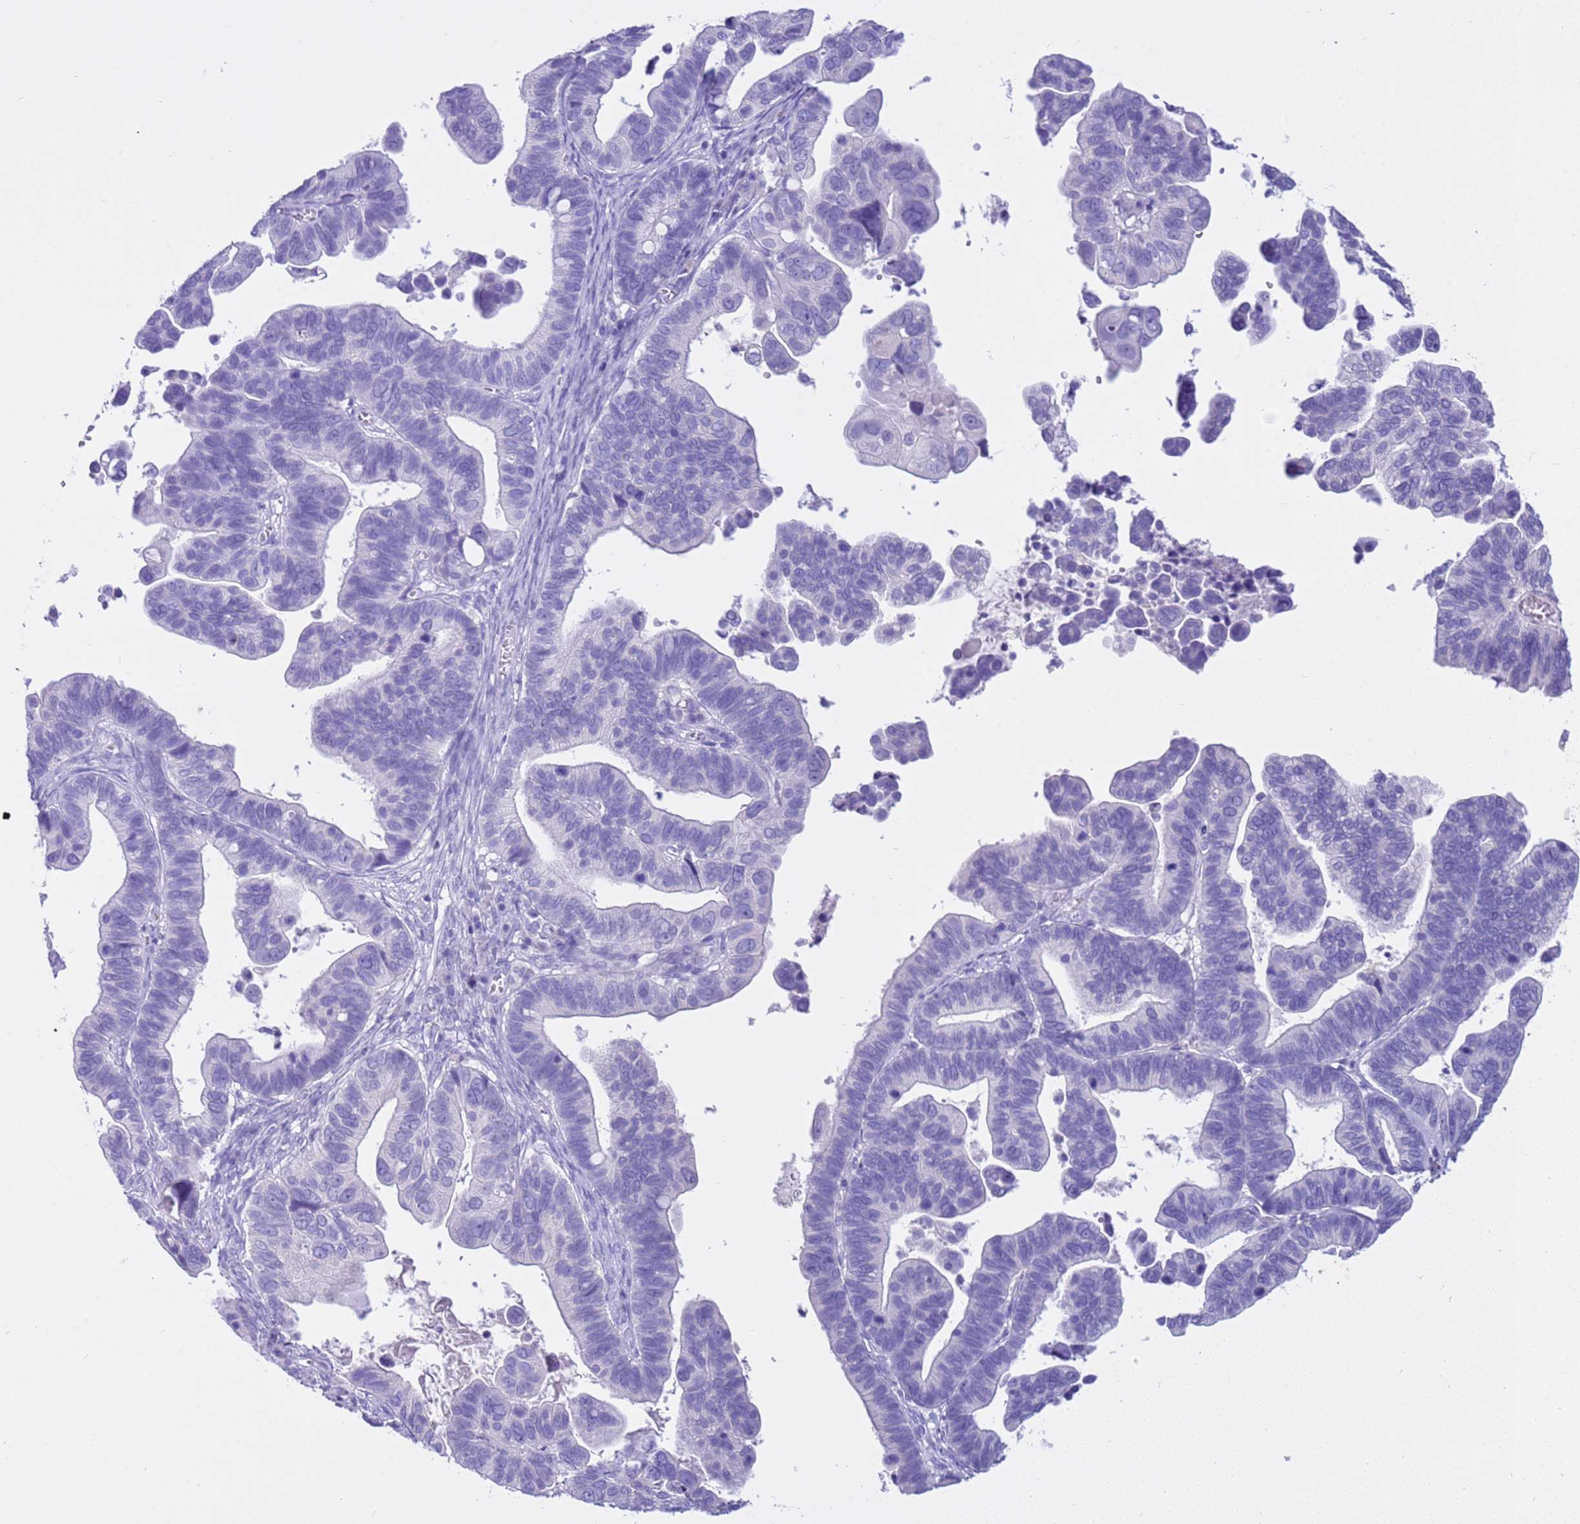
{"staining": {"intensity": "negative", "quantity": "none", "location": "none"}, "tissue": "ovarian cancer", "cell_type": "Tumor cells", "image_type": "cancer", "snomed": [{"axis": "morphology", "description": "Cystadenocarcinoma, serous, NOS"}, {"axis": "topography", "description": "Ovary"}], "caption": "This is an immunohistochemistry (IHC) image of ovarian cancer. There is no expression in tumor cells.", "gene": "CPB1", "patient": {"sex": "female", "age": 56}}